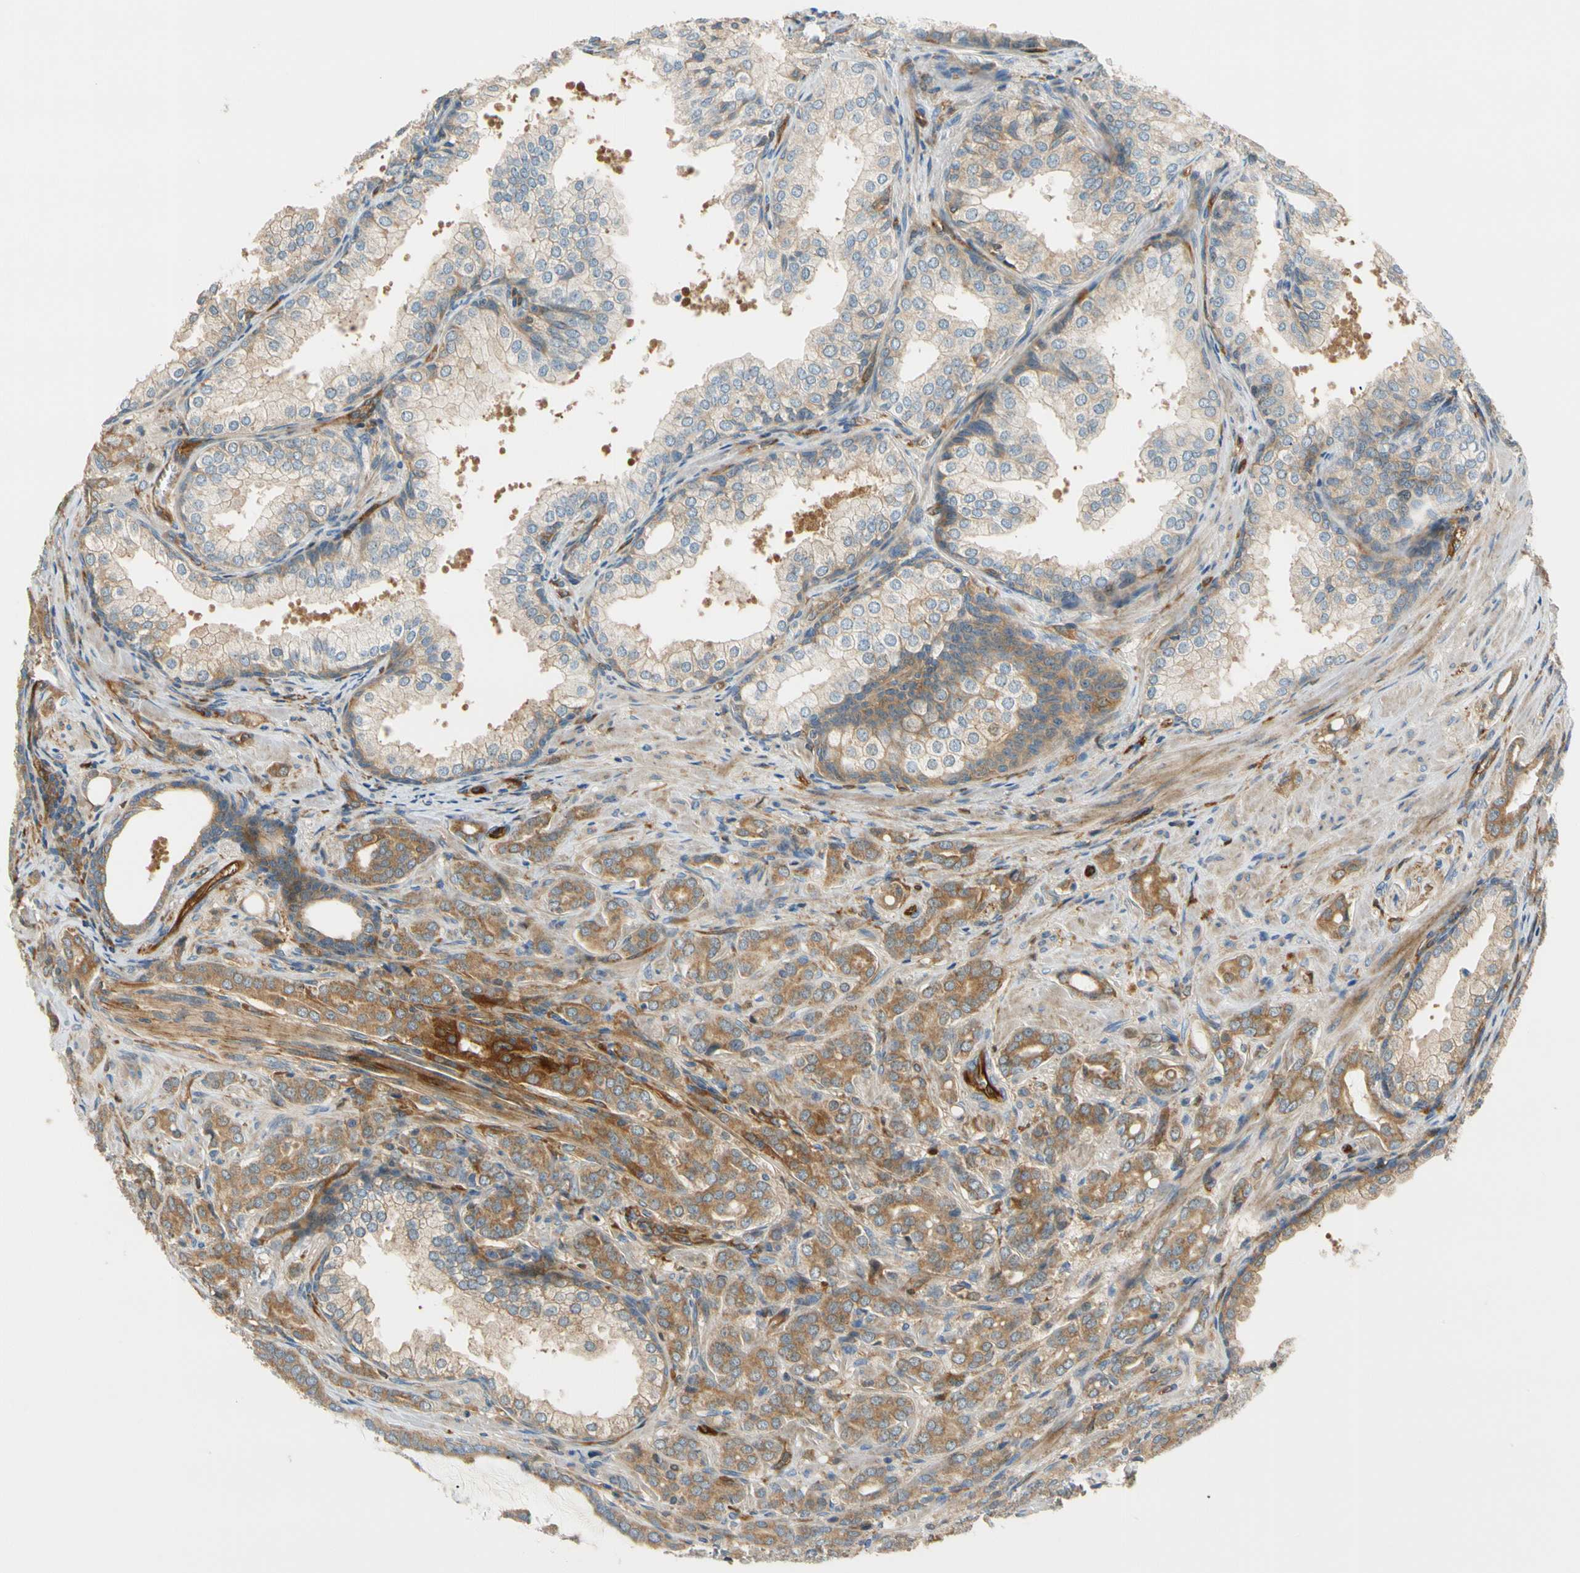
{"staining": {"intensity": "moderate", "quantity": ">75%", "location": "cytoplasmic/membranous"}, "tissue": "prostate cancer", "cell_type": "Tumor cells", "image_type": "cancer", "snomed": [{"axis": "morphology", "description": "Adenocarcinoma, High grade"}, {"axis": "topography", "description": "Prostate"}], "caption": "The immunohistochemical stain shows moderate cytoplasmic/membranous positivity in tumor cells of prostate cancer (adenocarcinoma (high-grade)) tissue. Using DAB (3,3'-diaminobenzidine) (brown) and hematoxylin (blue) stains, captured at high magnification using brightfield microscopy.", "gene": "PARP14", "patient": {"sex": "male", "age": 64}}